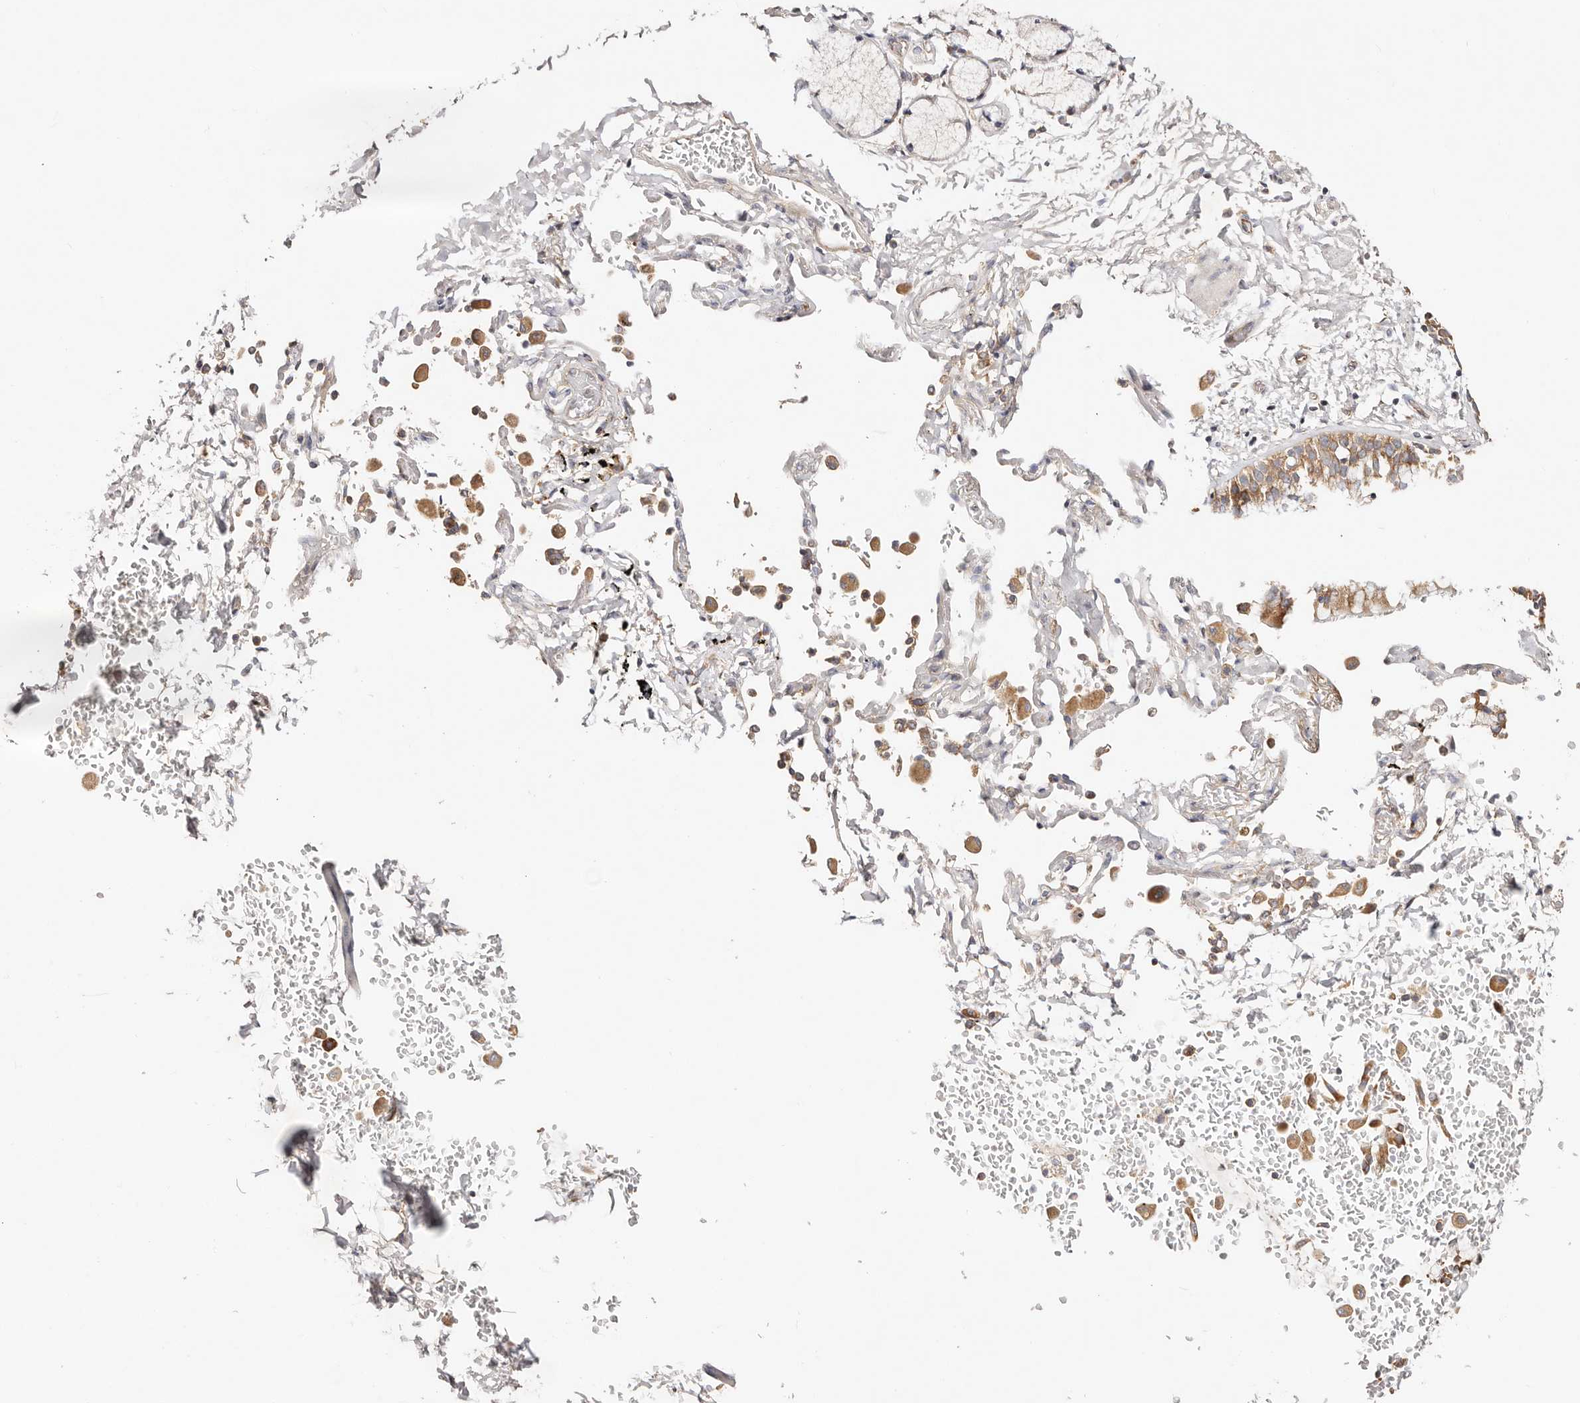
{"staining": {"intensity": "moderate", "quantity": ">75%", "location": "cytoplasmic/membranous"}, "tissue": "bronchus", "cell_type": "Respiratory epithelial cells", "image_type": "normal", "snomed": [{"axis": "morphology", "description": "Normal tissue, NOS"}, {"axis": "morphology", "description": "Inflammation, NOS"}, {"axis": "topography", "description": "Cartilage tissue"}, {"axis": "topography", "description": "Bronchus"}, {"axis": "topography", "description": "Lung"}], "caption": "Moderate cytoplasmic/membranous expression is present in about >75% of respiratory epithelial cells in normal bronchus. (DAB (3,3'-diaminobenzidine) = brown stain, brightfield microscopy at high magnification).", "gene": "GNA13", "patient": {"sex": "female", "age": 64}}